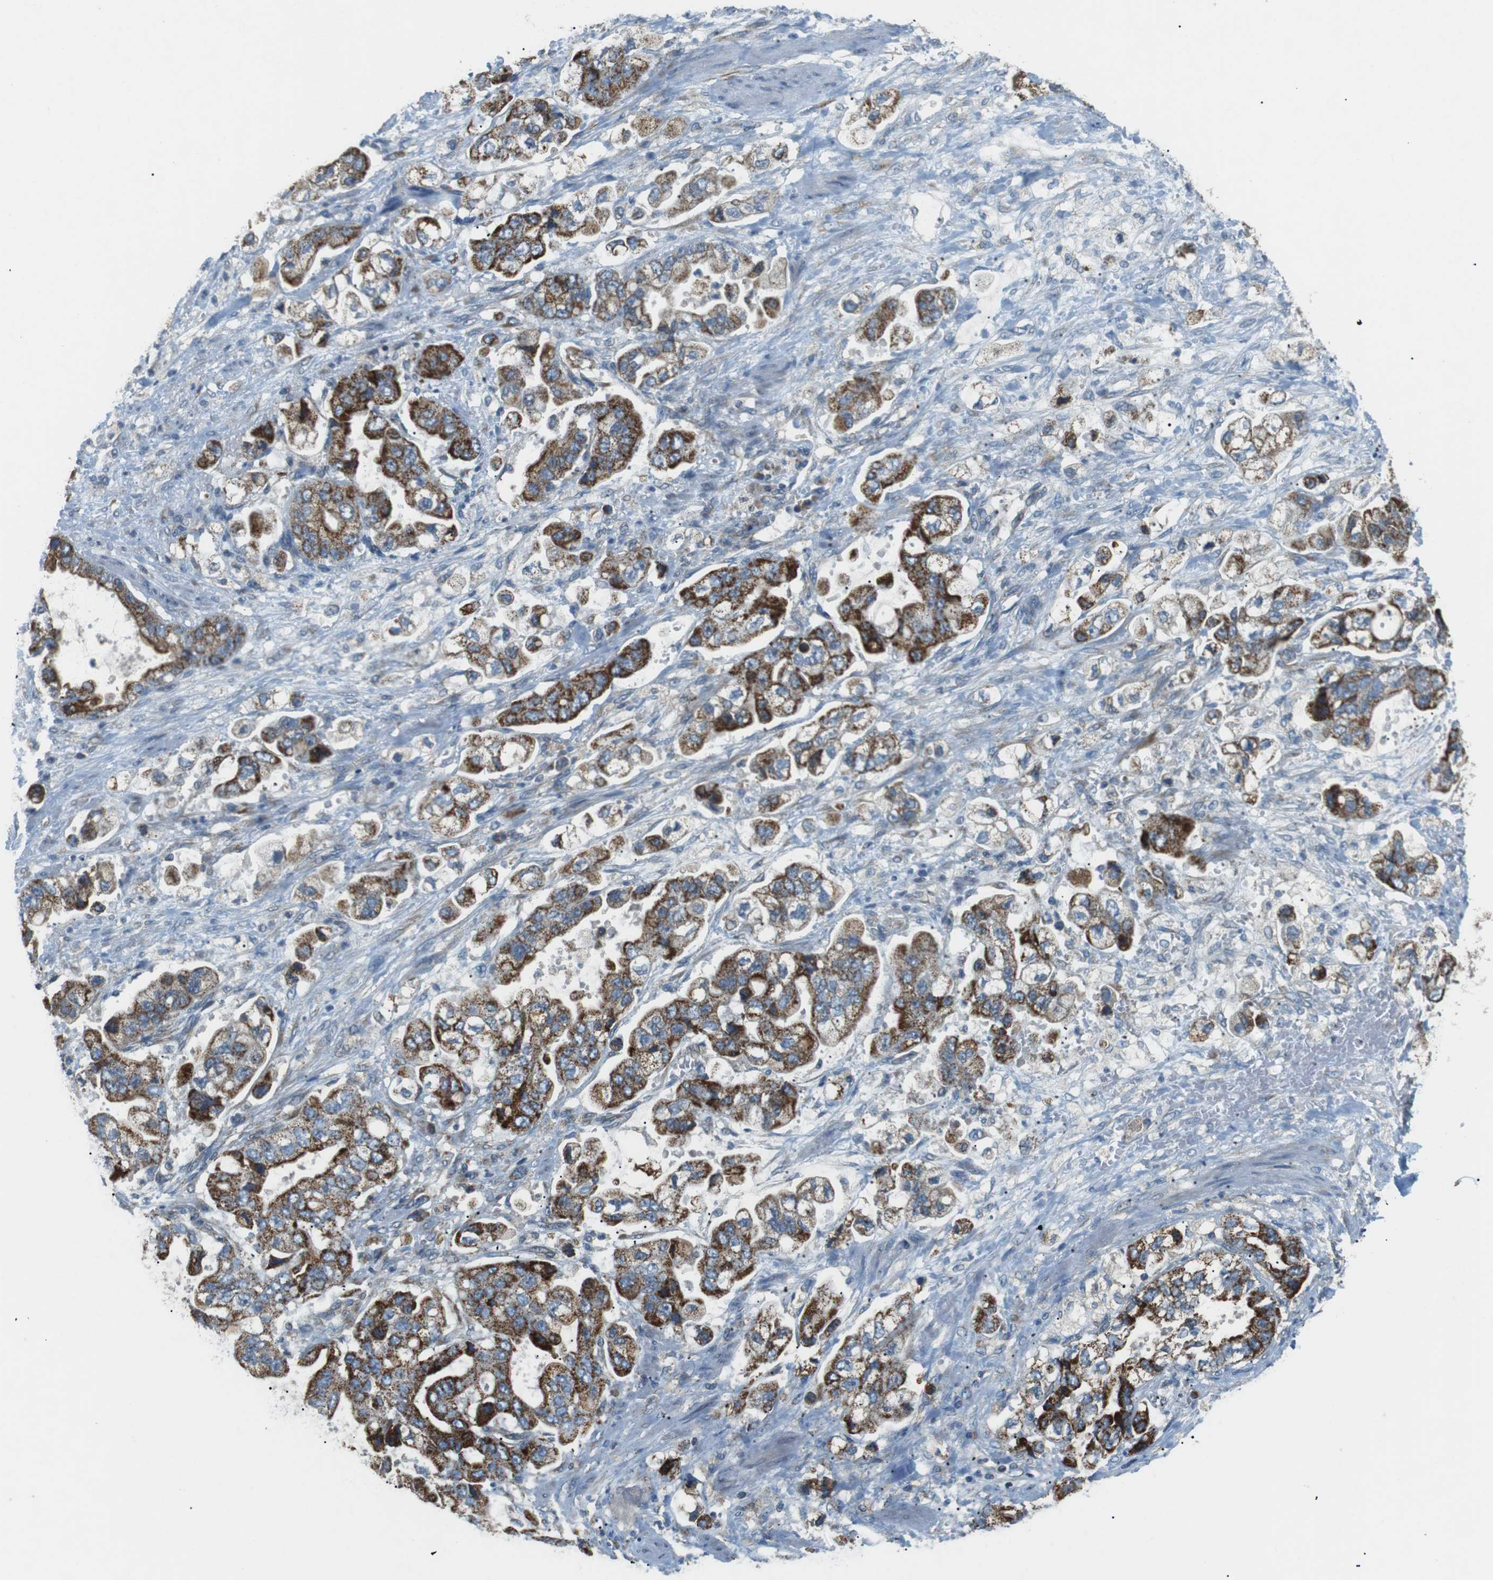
{"staining": {"intensity": "strong", "quantity": ">75%", "location": "cytoplasmic/membranous"}, "tissue": "stomach cancer", "cell_type": "Tumor cells", "image_type": "cancer", "snomed": [{"axis": "morphology", "description": "Normal tissue, NOS"}, {"axis": "morphology", "description": "Adenocarcinoma, NOS"}, {"axis": "topography", "description": "Stomach"}], "caption": "An immunohistochemistry micrograph of tumor tissue is shown. Protein staining in brown shows strong cytoplasmic/membranous positivity in adenocarcinoma (stomach) within tumor cells.", "gene": "BACE1", "patient": {"sex": "male", "age": 62}}